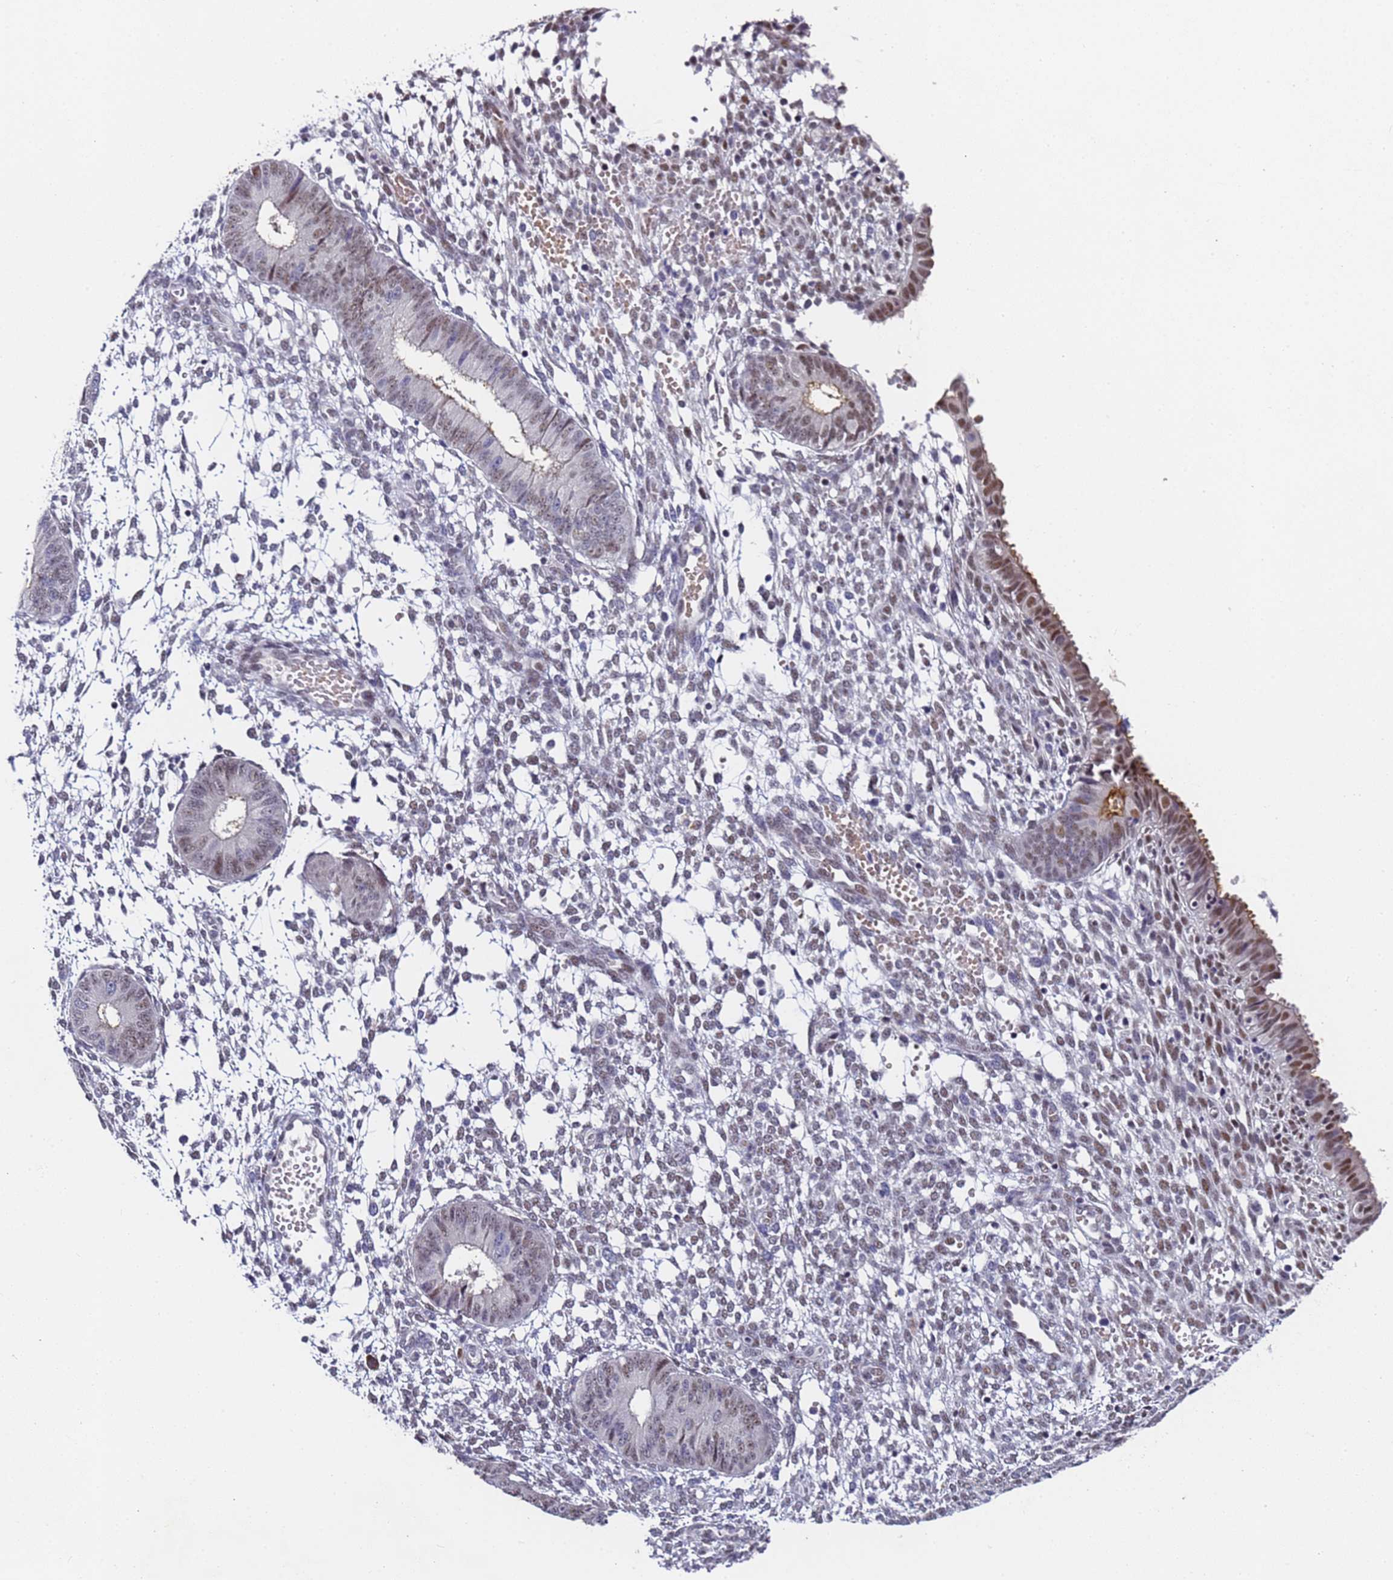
{"staining": {"intensity": "negative", "quantity": "none", "location": "none"}, "tissue": "endometrium", "cell_type": "Cells in endometrial stroma", "image_type": "normal", "snomed": [{"axis": "morphology", "description": "Normal tissue, NOS"}, {"axis": "topography", "description": "Endometrium"}], "caption": "Cells in endometrial stroma are negative for protein expression in unremarkable human endometrium. (DAB immunohistochemistry (IHC) visualized using brightfield microscopy, high magnification).", "gene": "FNBP4", "patient": {"sex": "female", "age": 49}}